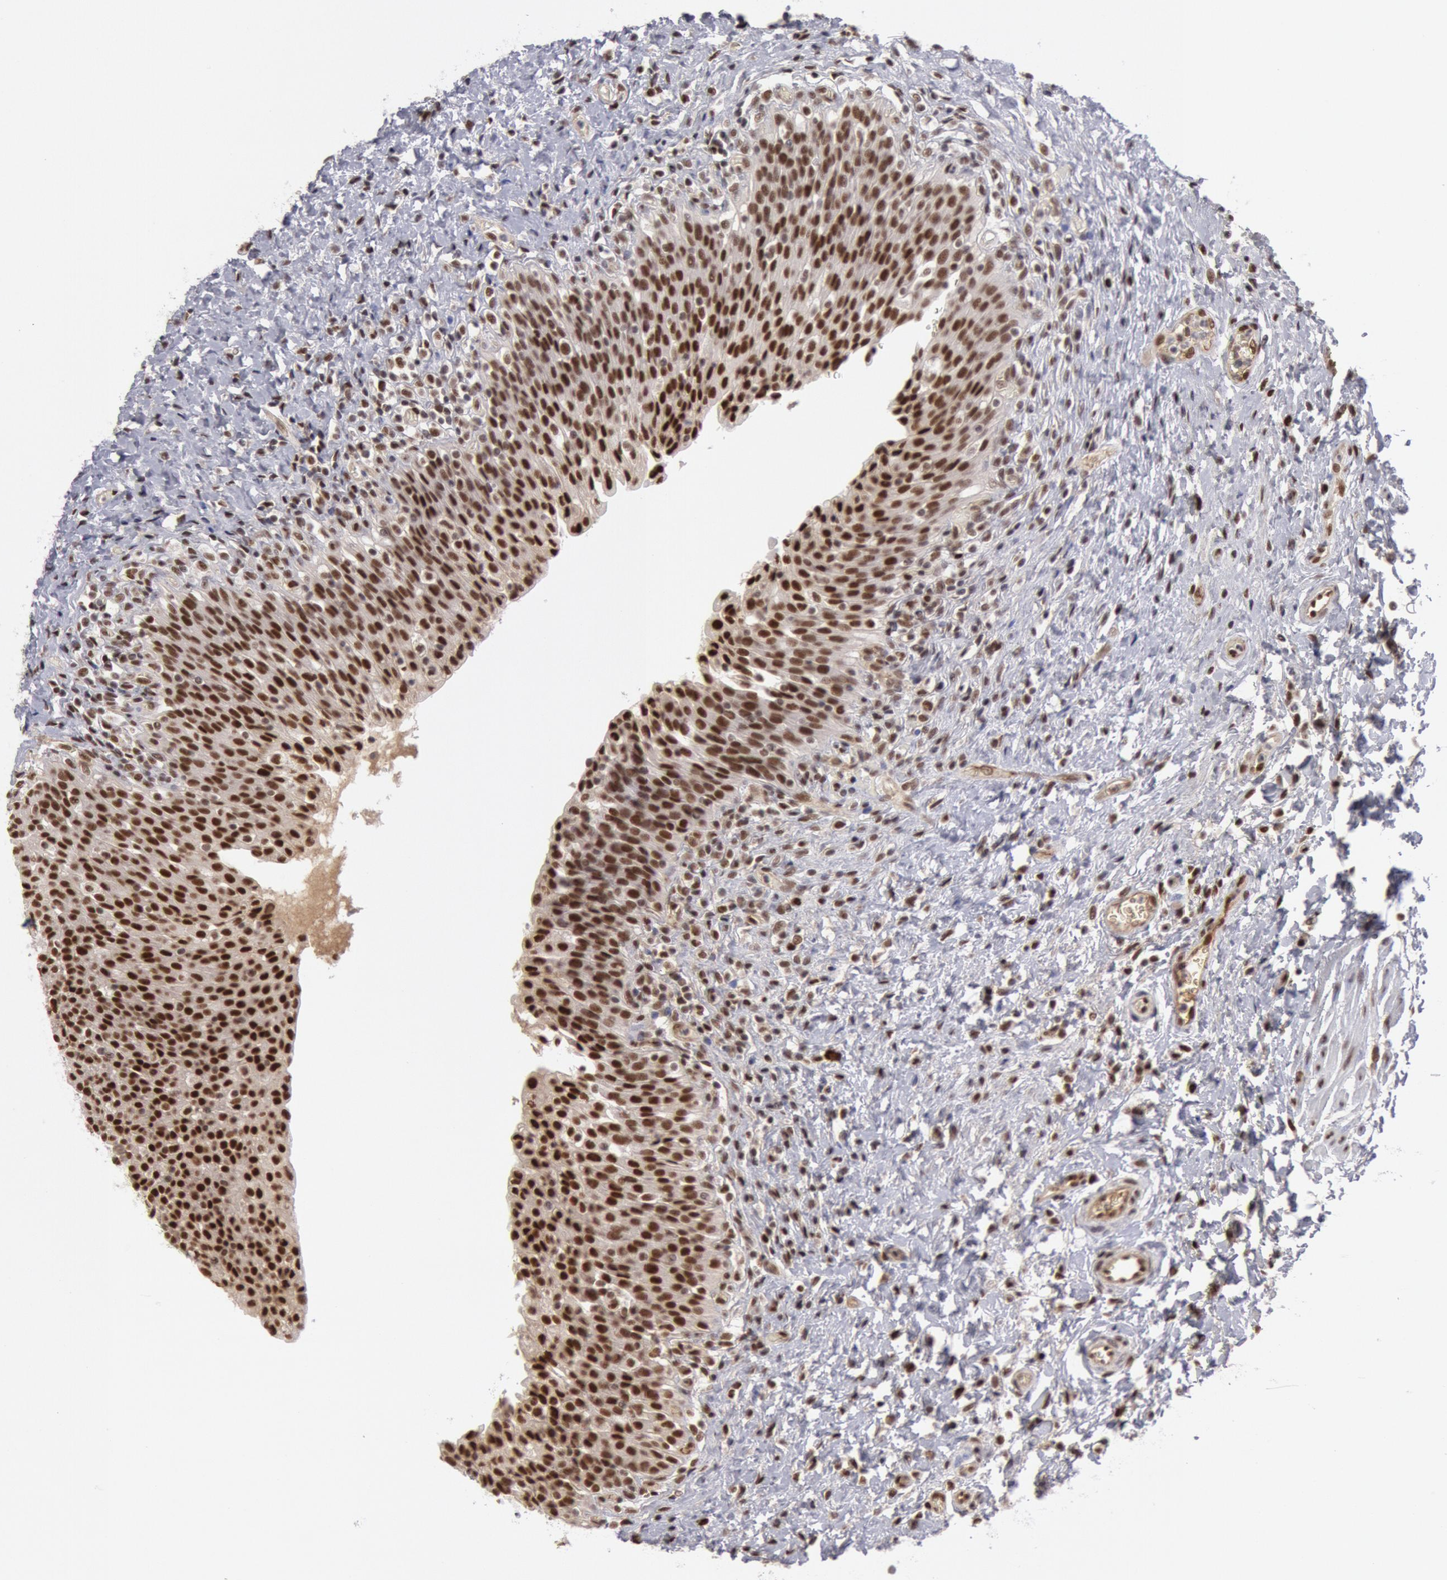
{"staining": {"intensity": "moderate", "quantity": ">75%", "location": "nuclear"}, "tissue": "urinary bladder", "cell_type": "Urothelial cells", "image_type": "normal", "snomed": [{"axis": "morphology", "description": "Normal tissue, NOS"}, {"axis": "topography", "description": "Urinary bladder"}], "caption": "This image displays IHC staining of normal urinary bladder, with medium moderate nuclear expression in about >75% of urothelial cells.", "gene": "PPP4R3B", "patient": {"sex": "male", "age": 51}}